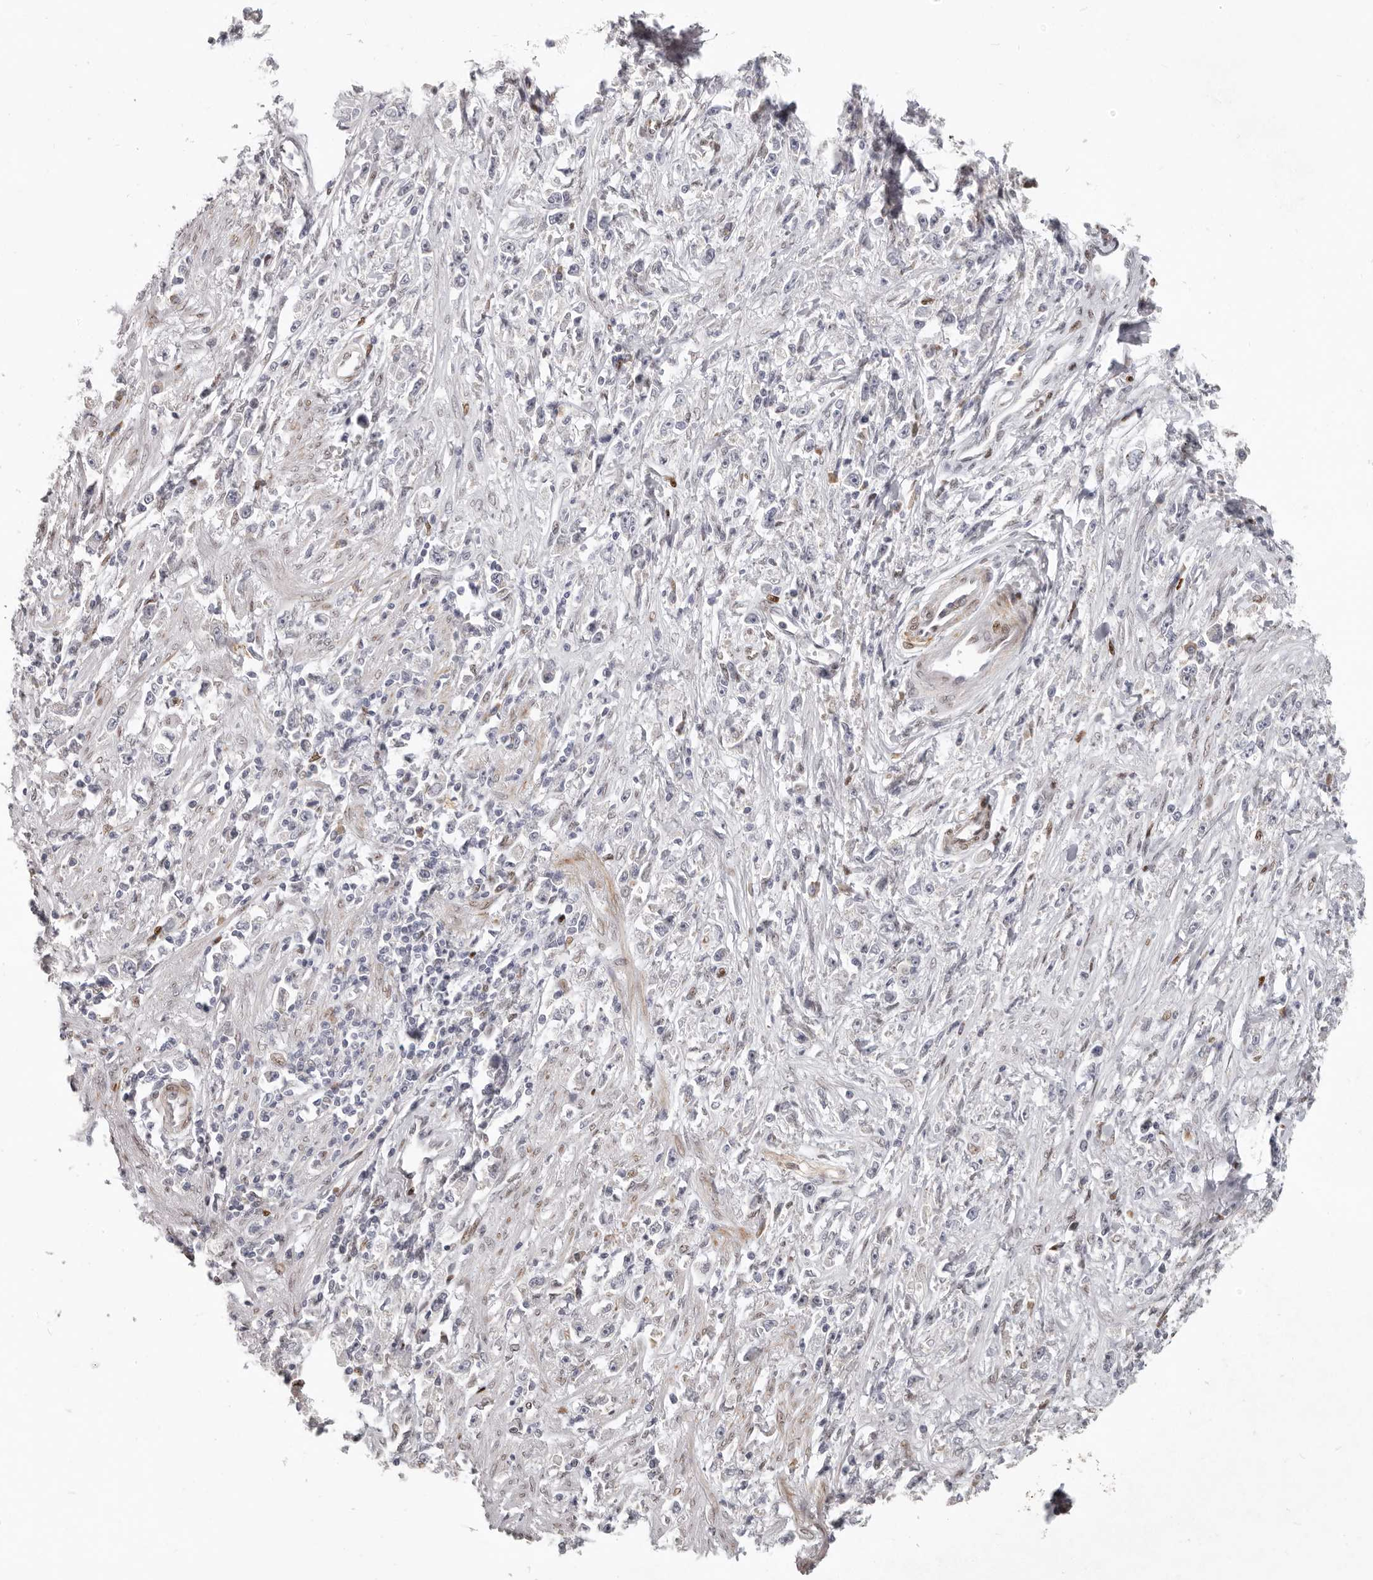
{"staining": {"intensity": "negative", "quantity": "none", "location": "none"}, "tissue": "stomach cancer", "cell_type": "Tumor cells", "image_type": "cancer", "snomed": [{"axis": "morphology", "description": "Adenocarcinoma, NOS"}, {"axis": "topography", "description": "Stomach"}], "caption": "The histopathology image demonstrates no staining of tumor cells in stomach cancer (adenocarcinoma).", "gene": "SRP19", "patient": {"sex": "female", "age": 59}}